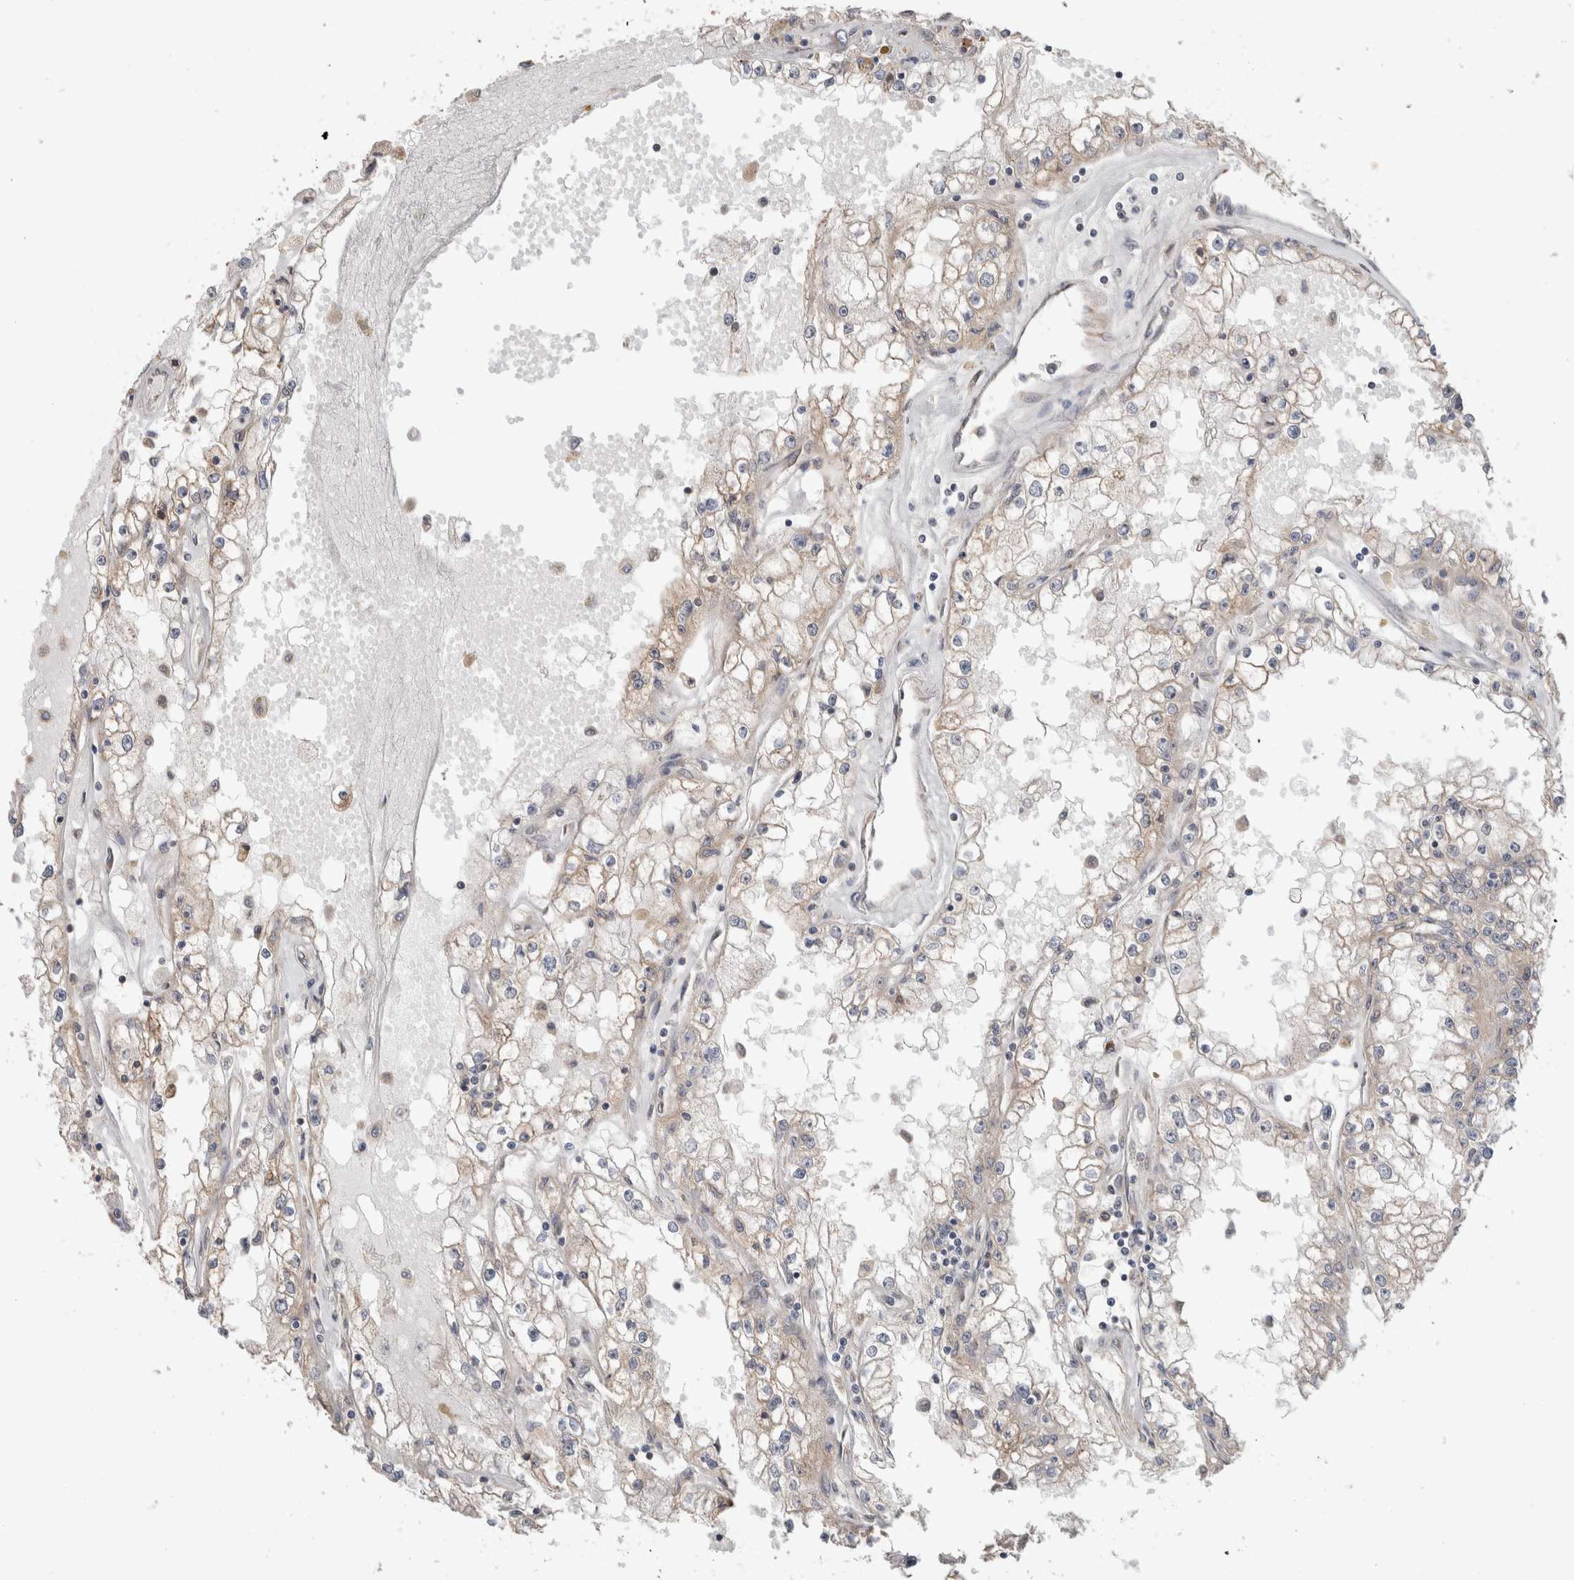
{"staining": {"intensity": "weak", "quantity": "<25%", "location": "cytoplasmic/membranous"}, "tissue": "renal cancer", "cell_type": "Tumor cells", "image_type": "cancer", "snomed": [{"axis": "morphology", "description": "Adenocarcinoma, NOS"}, {"axis": "topography", "description": "Kidney"}], "caption": "The image reveals no staining of tumor cells in renal cancer.", "gene": "TRIM5", "patient": {"sex": "male", "age": 56}}